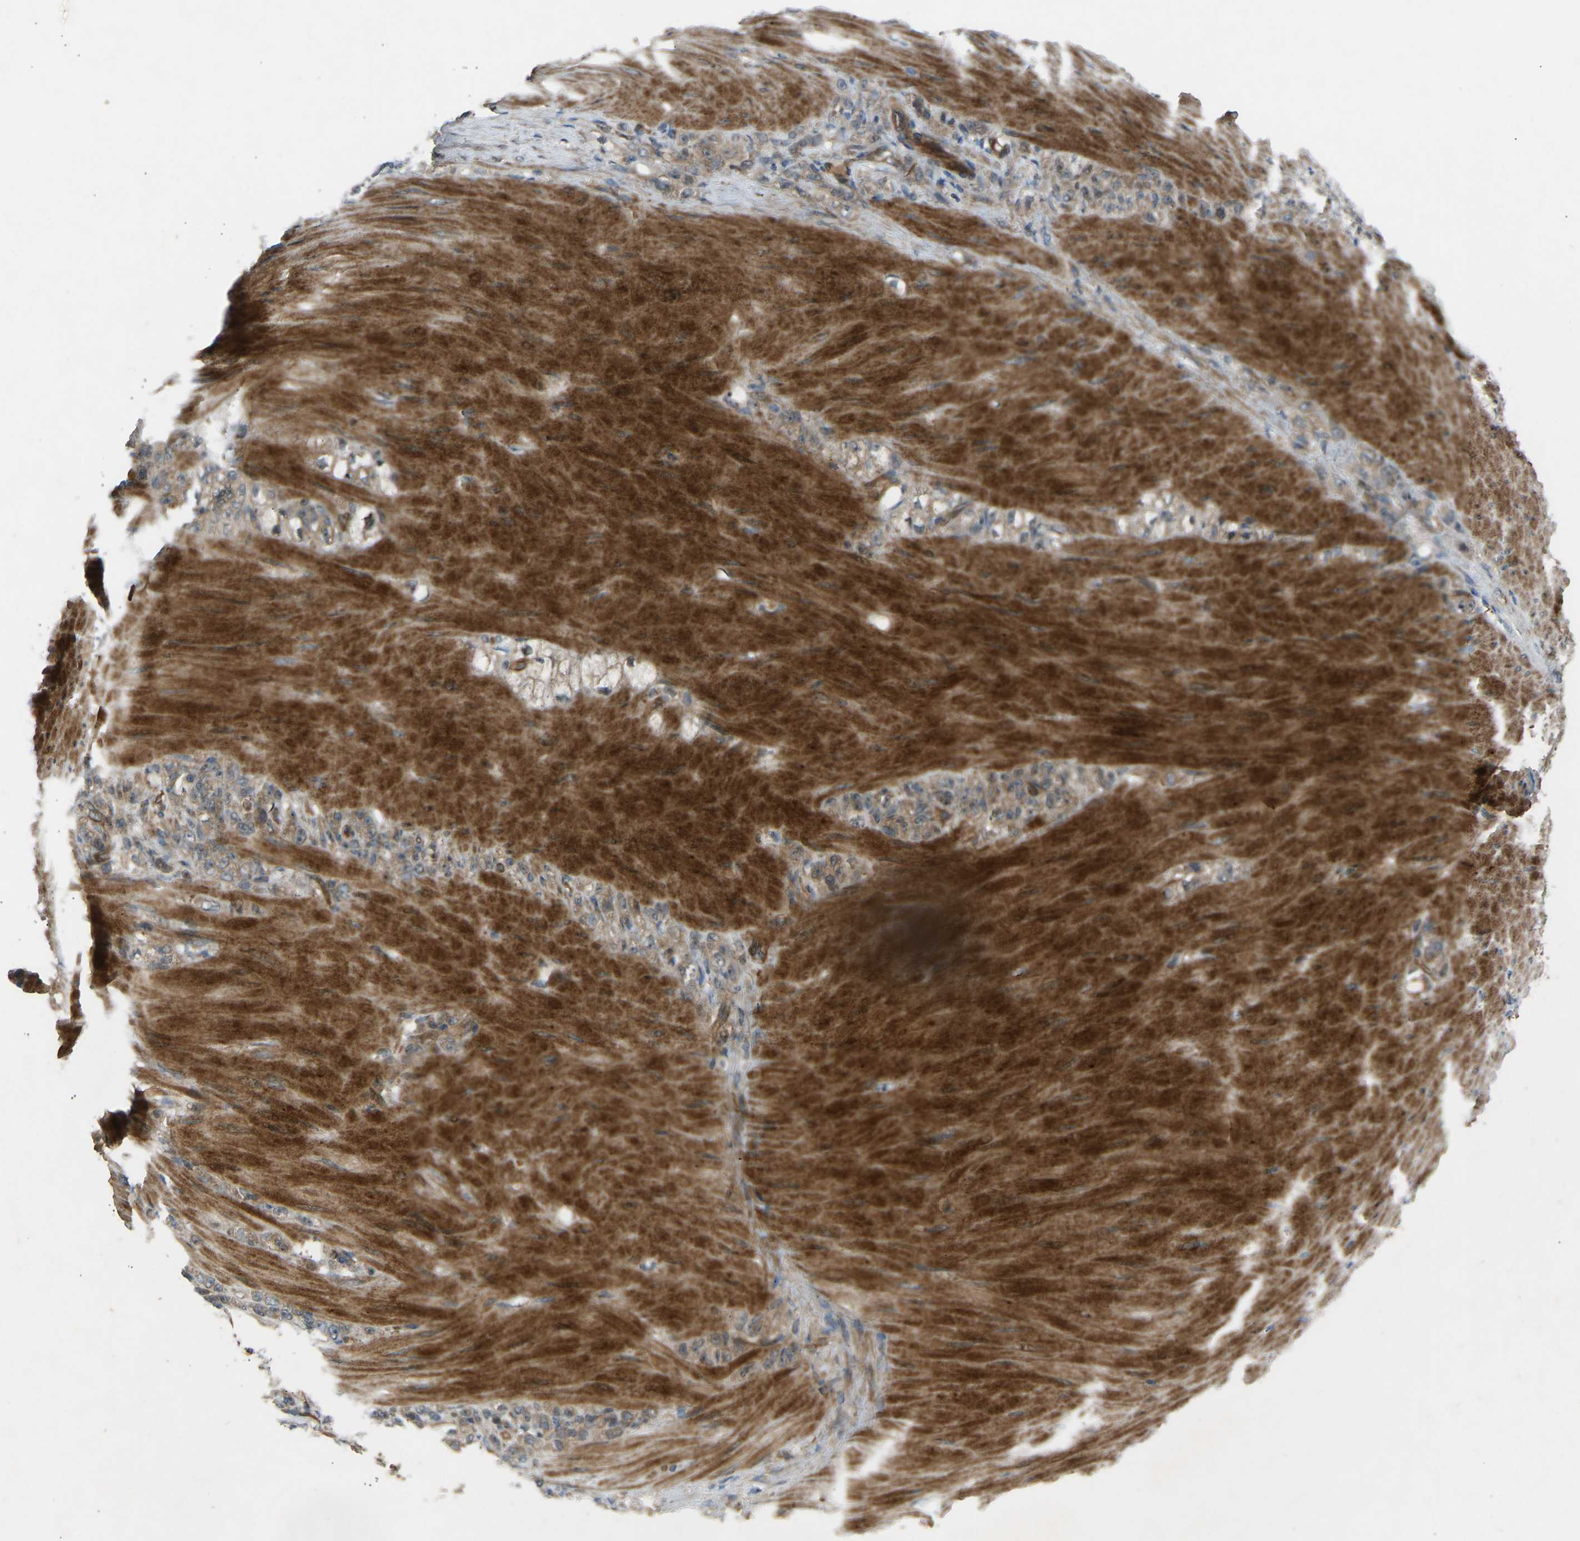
{"staining": {"intensity": "weak", "quantity": ">75%", "location": "cytoplasmic/membranous"}, "tissue": "stomach cancer", "cell_type": "Tumor cells", "image_type": "cancer", "snomed": [{"axis": "morphology", "description": "Normal tissue, NOS"}, {"axis": "morphology", "description": "Adenocarcinoma, NOS"}, {"axis": "topography", "description": "Stomach"}], "caption": "This image demonstrates immunohistochemistry (IHC) staining of adenocarcinoma (stomach), with low weak cytoplasmic/membranous staining in approximately >75% of tumor cells.", "gene": "GAS2L1", "patient": {"sex": "male", "age": 82}}